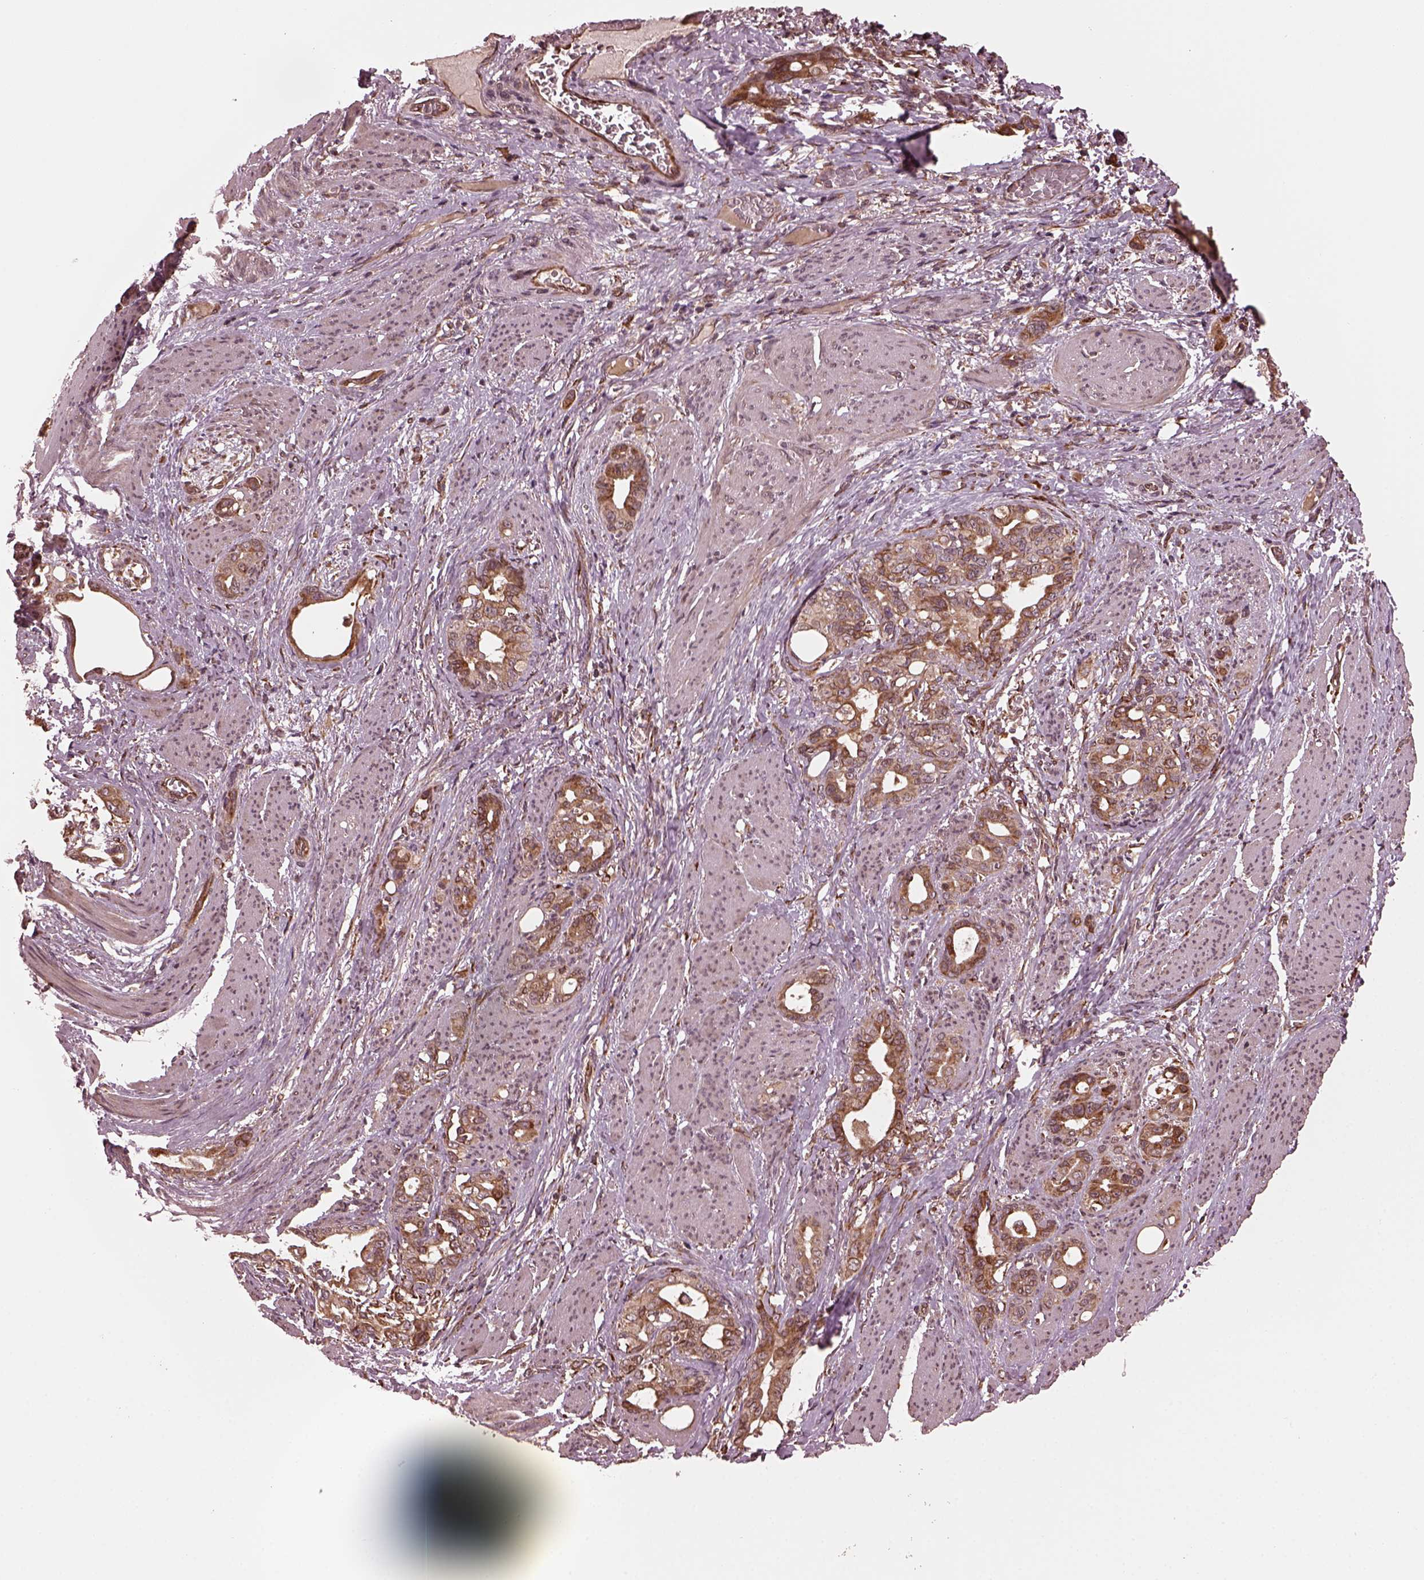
{"staining": {"intensity": "moderate", "quantity": ">75%", "location": "cytoplasmic/membranous"}, "tissue": "stomach cancer", "cell_type": "Tumor cells", "image_type": "cancer", "snomed": [{"axis": "morphology", "description": "Normal tissue, NOS"}, {"axis": "morphology", "description": "Adenocarcinoma, NOS"}, {"axis": "topography", "description": "Esophagus"}, {"axis": "topography", "description": "Stomach, upper"}], "caption": "IHC of stomach cancer demonstrates medium levels of moderate cytoplasmic/membranous positivity in approximately >75% of tumor cells. Nuclei are stained in blue.", "gene": "ZNF292", "patient": {"sex": "male", "age": 62}}